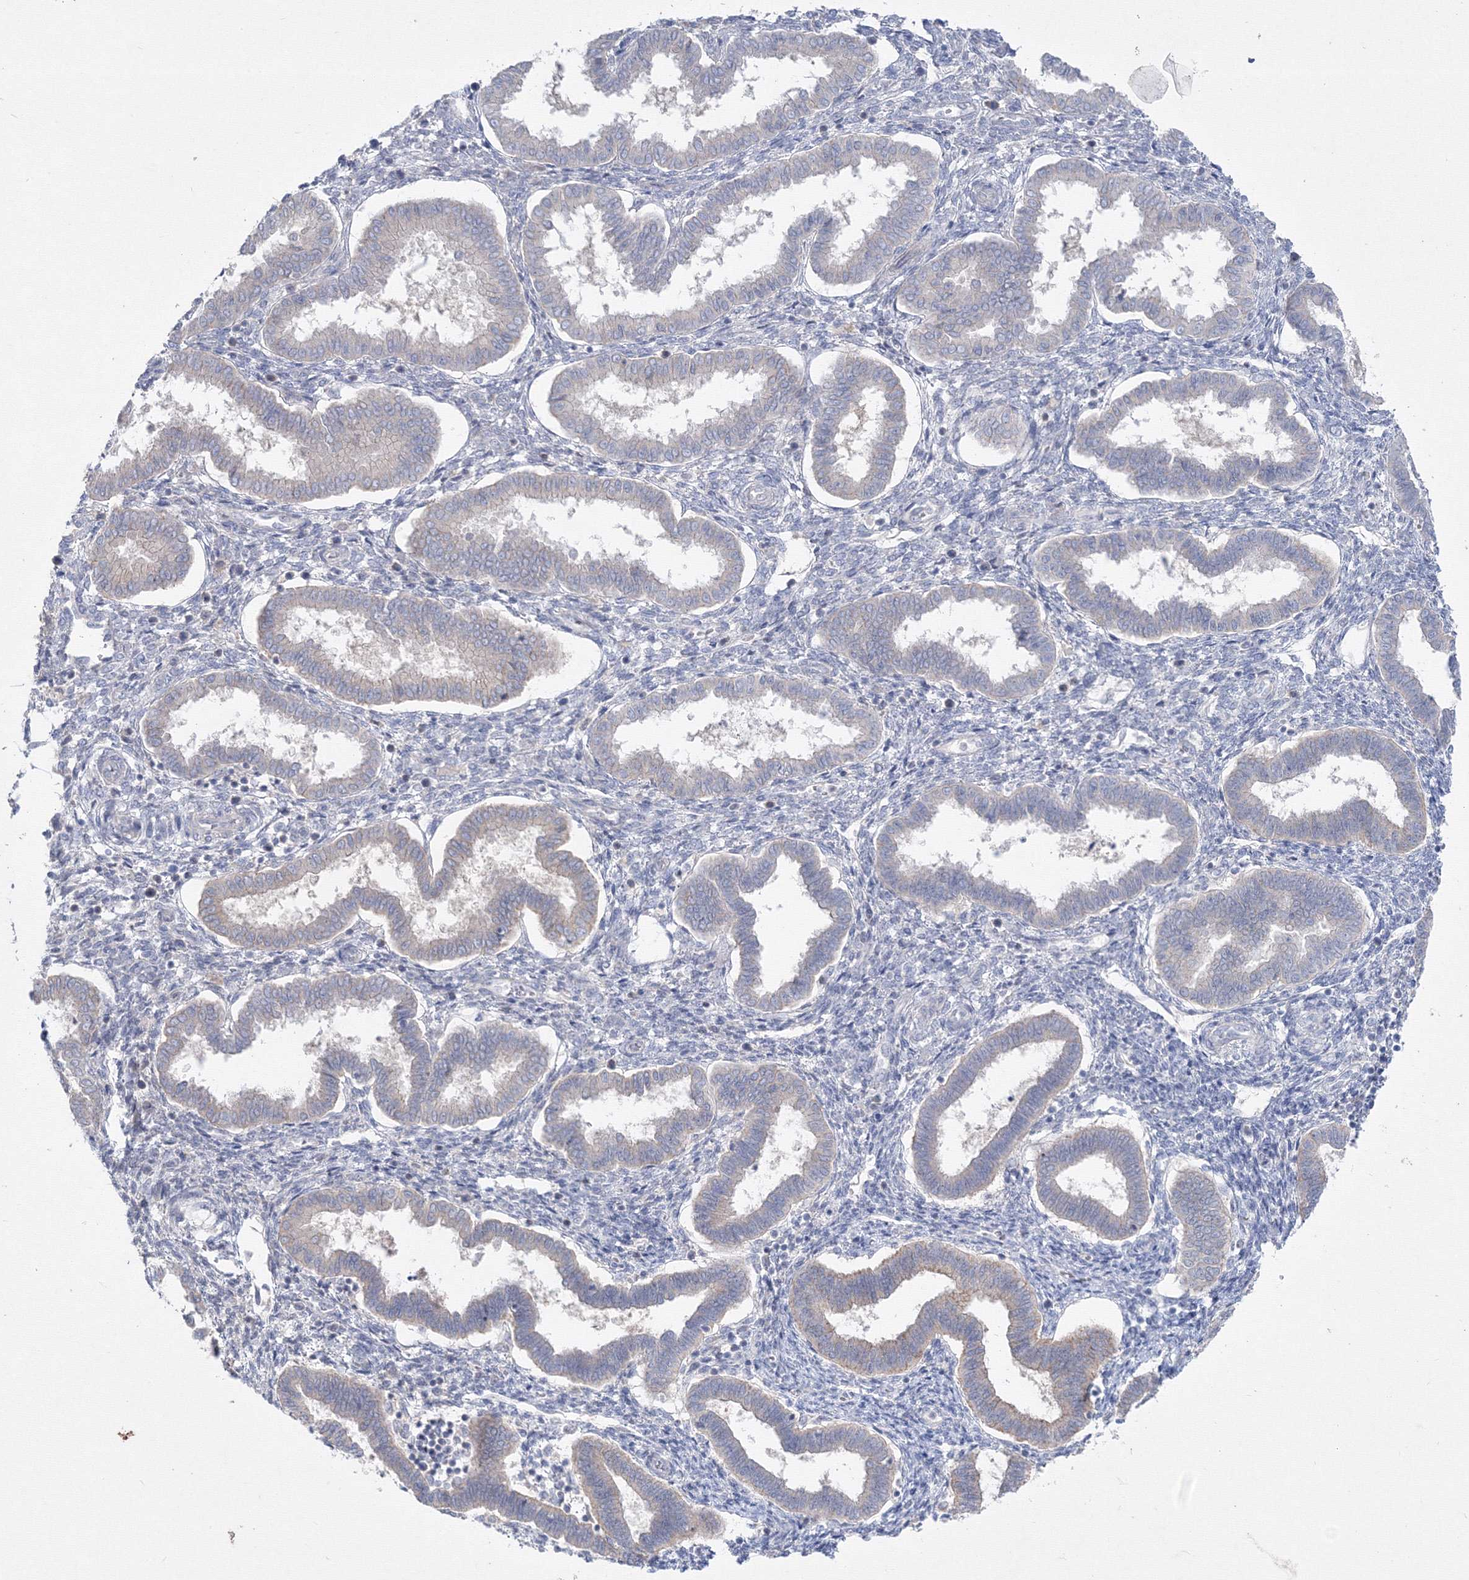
{"staining": {"intensity": "negative", "quantity": "none", "location": "none"}, "tissue": "endometrium", "cell_type": "Cells in endometrial stroma", "image_type": "normal", "snomed": [{"axis": "morphology", "description": "Normal tissue, NOS"}, {"axis": "topography", "description": "Endometrium"}], "caption": "IHC histopathology image of unremarkable human endometrium stained for a protein (brown), which displays no staining in cells in endometrial stroma.", "gene": "FBXL8", "patient": {"sex": "female", "age": 24}}